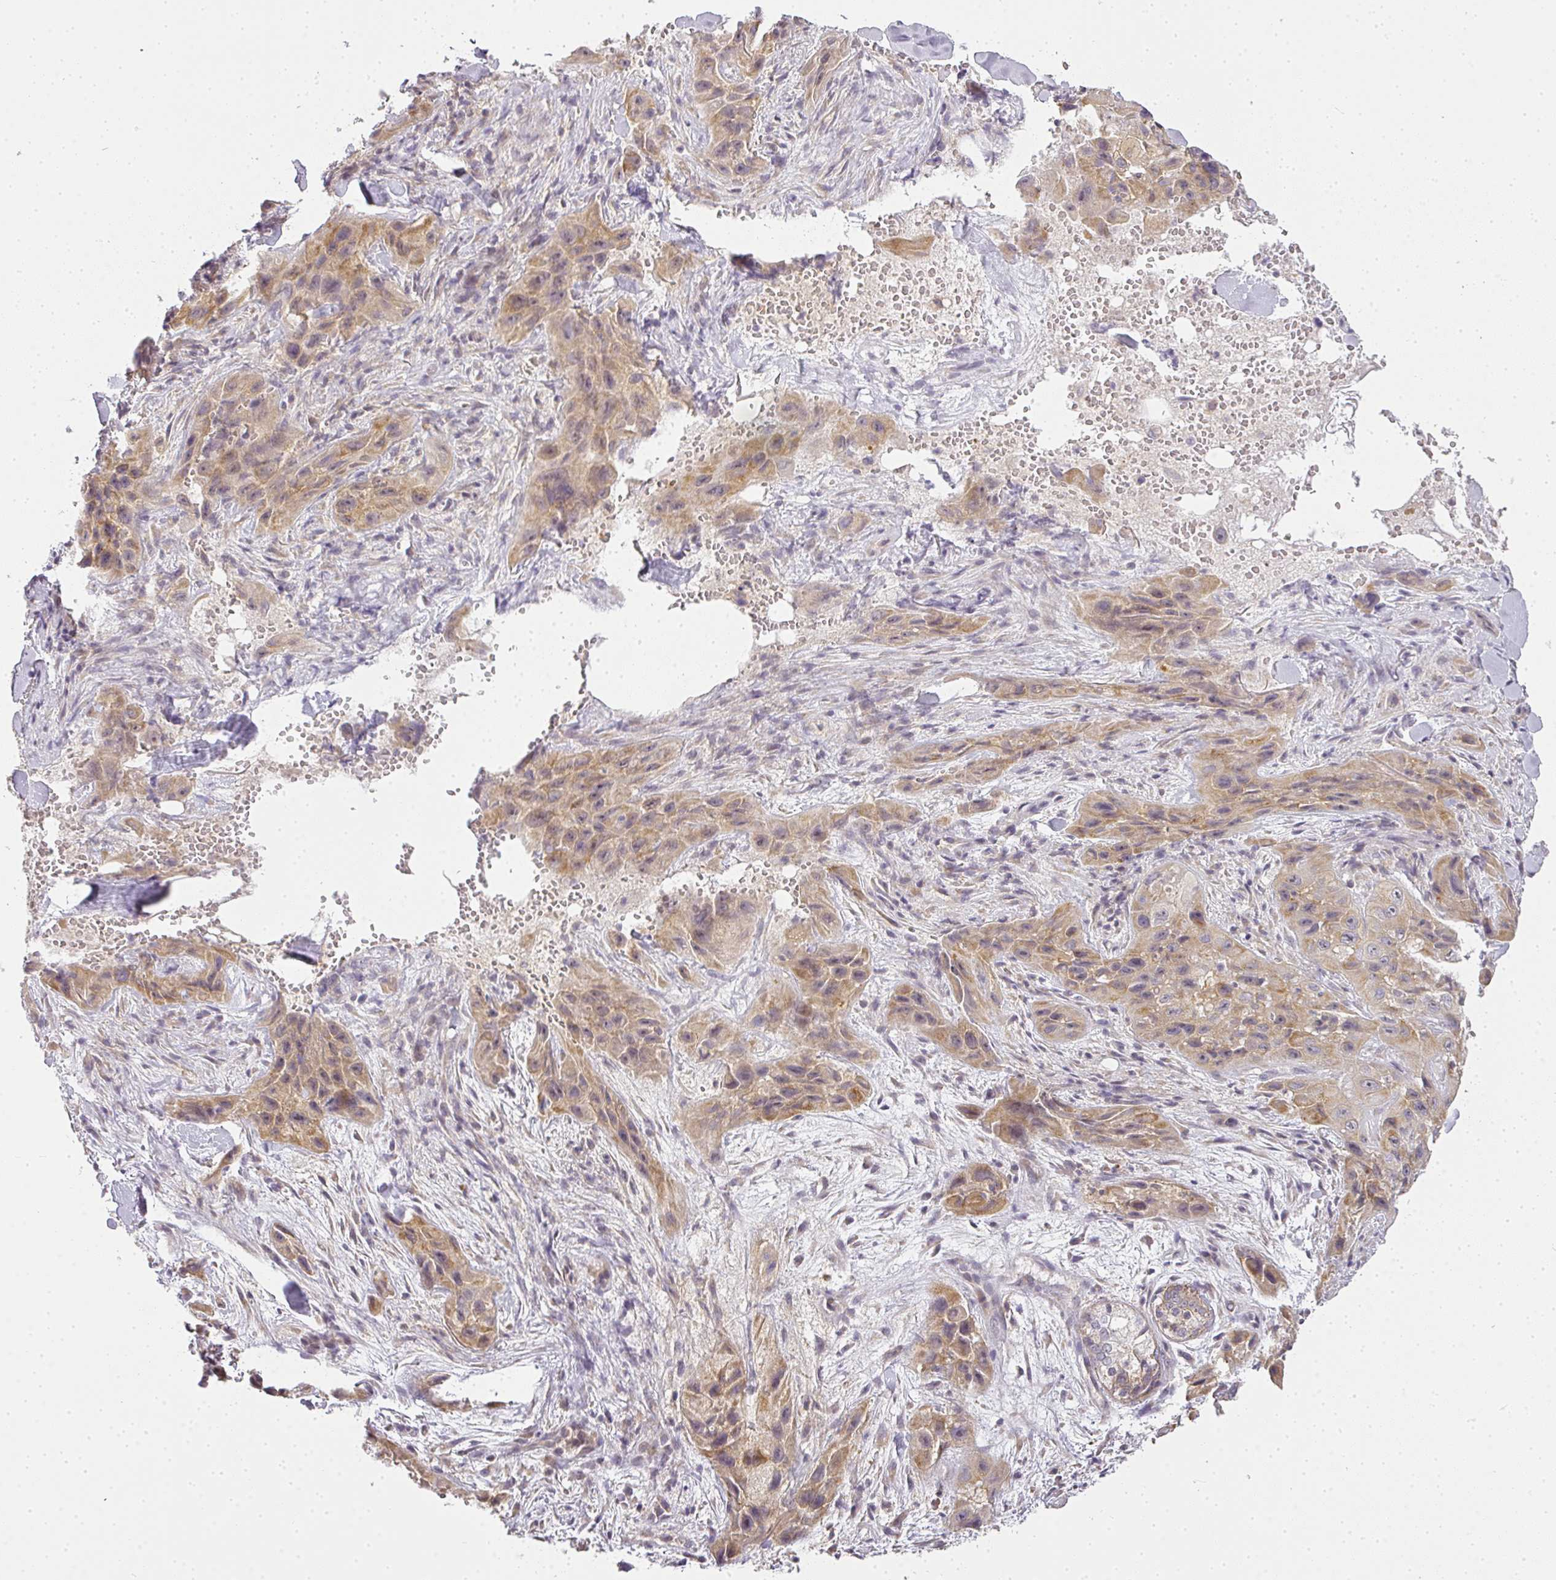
{"staining": {"intensity": "weak", "quantity": ">75%", "location": "cytoplasmic/membranous"}, "tissue": "skin cancer", "cell_type": "Tumor cells", "image_type": "cancer", "snomed": [{"axis": "morphology", "description": "Squamous cell carcinoma, NOS"}, {"axis": "topography", "description": "Skin"}, {"axis": "topography", "description": "Subcutis"}], "caption": "High-magnification brightfield microscopy of skin squamous cell carcinoma stained with DAB (3,3'-diaminobenzidine) (brown) and counterstained with hematoxylin (blue). tumor cells exhibit weak cytoplasmic/membranous expression is identified in about>75% of cells.", "gene": "MED19", "patient": {"sex": "male", "age": 73}}